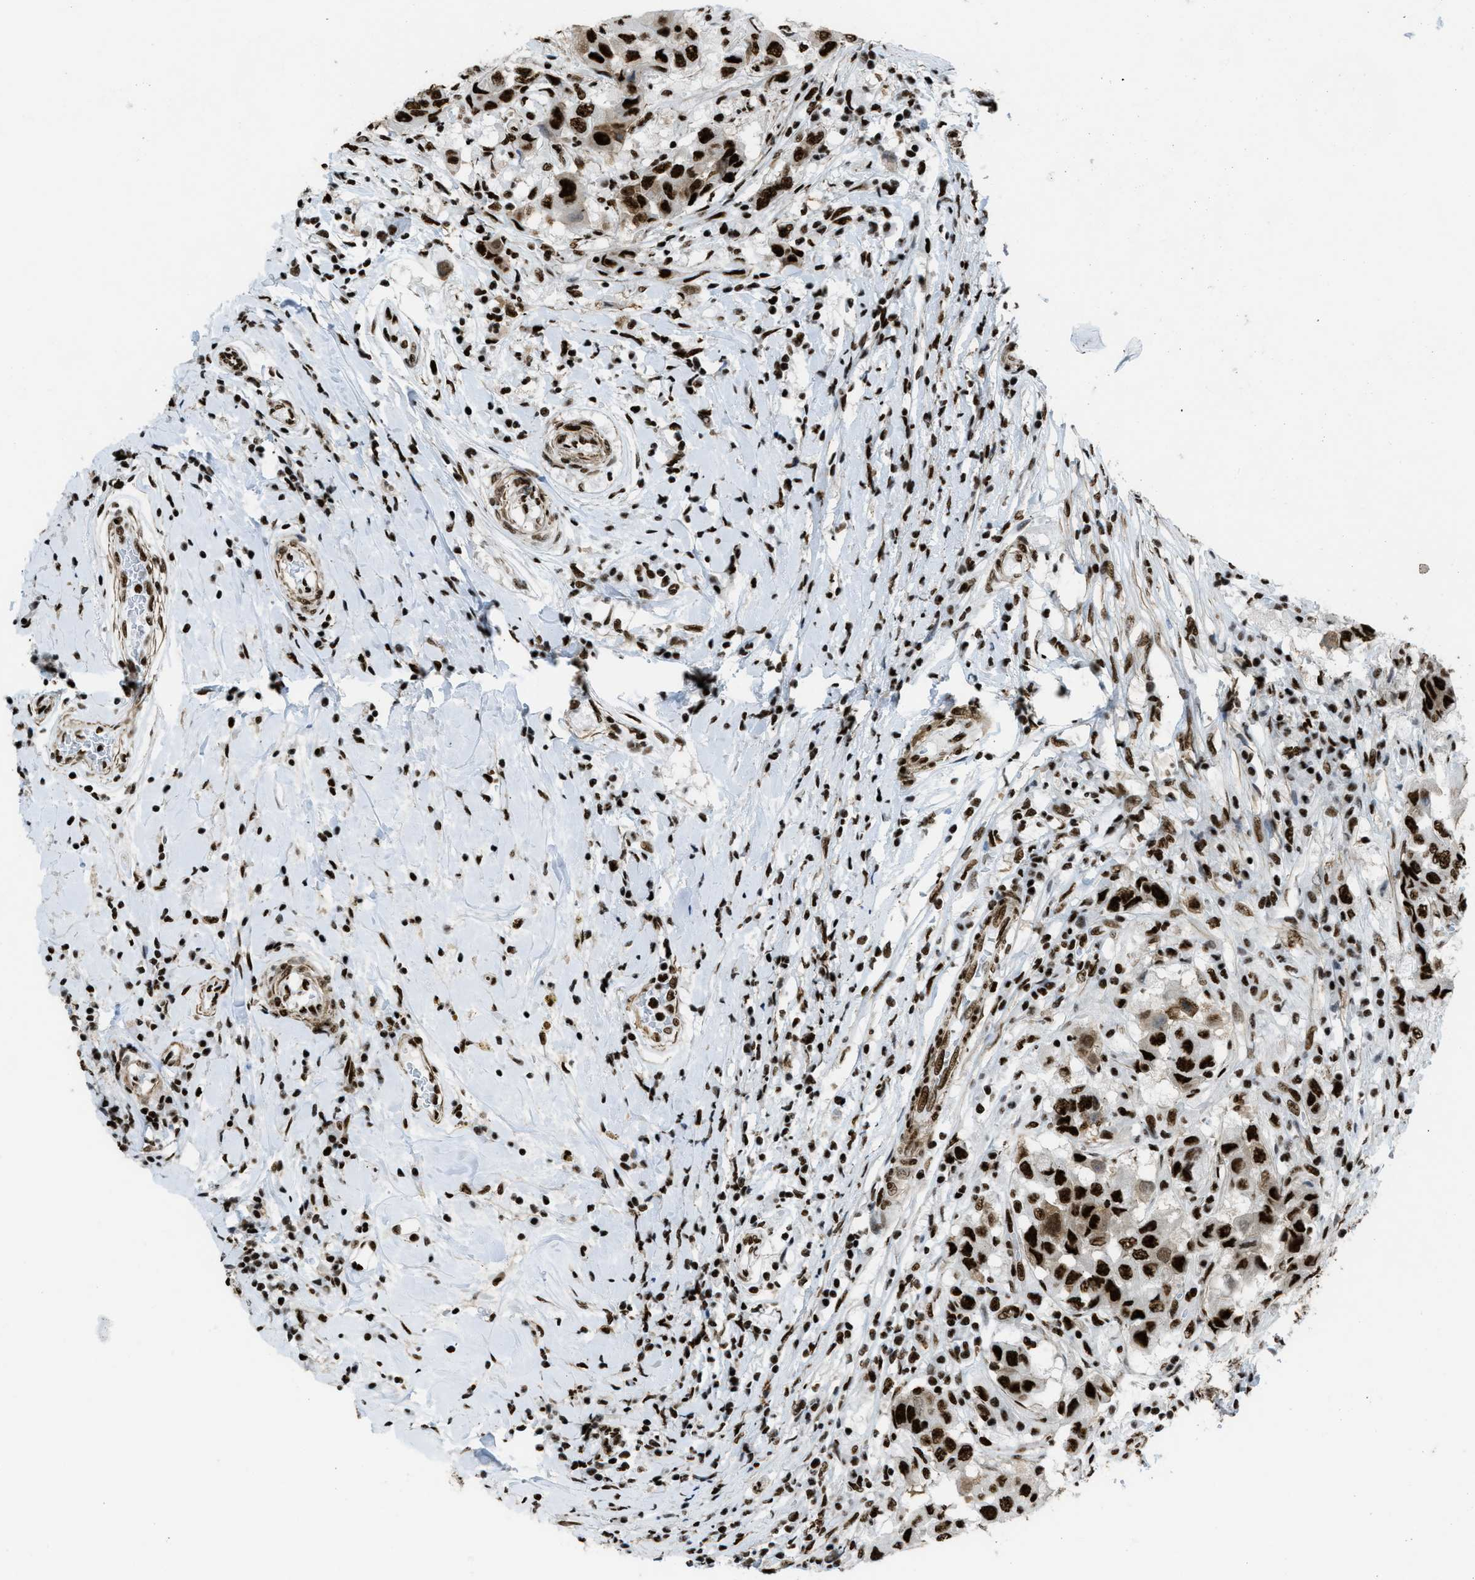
{"staining": {"intensity": "strong", "quantity": ">75%", "location": "nuclear"}, "tissue": "breast cancer", "cell_type": "Tumor cells", "image_type": "cancer", "snomed": [{"axis": "morphology", "description": "Duct carcinoma"}, {"axis": "topography", "description": "Breast"}], "caption": "The image displays a brown stain indicating the presence of a protein in the nuclear of tumor cells in breast cancer.", "gene": "ZNF207", "patient": {"sex": "female", "age": 27}}